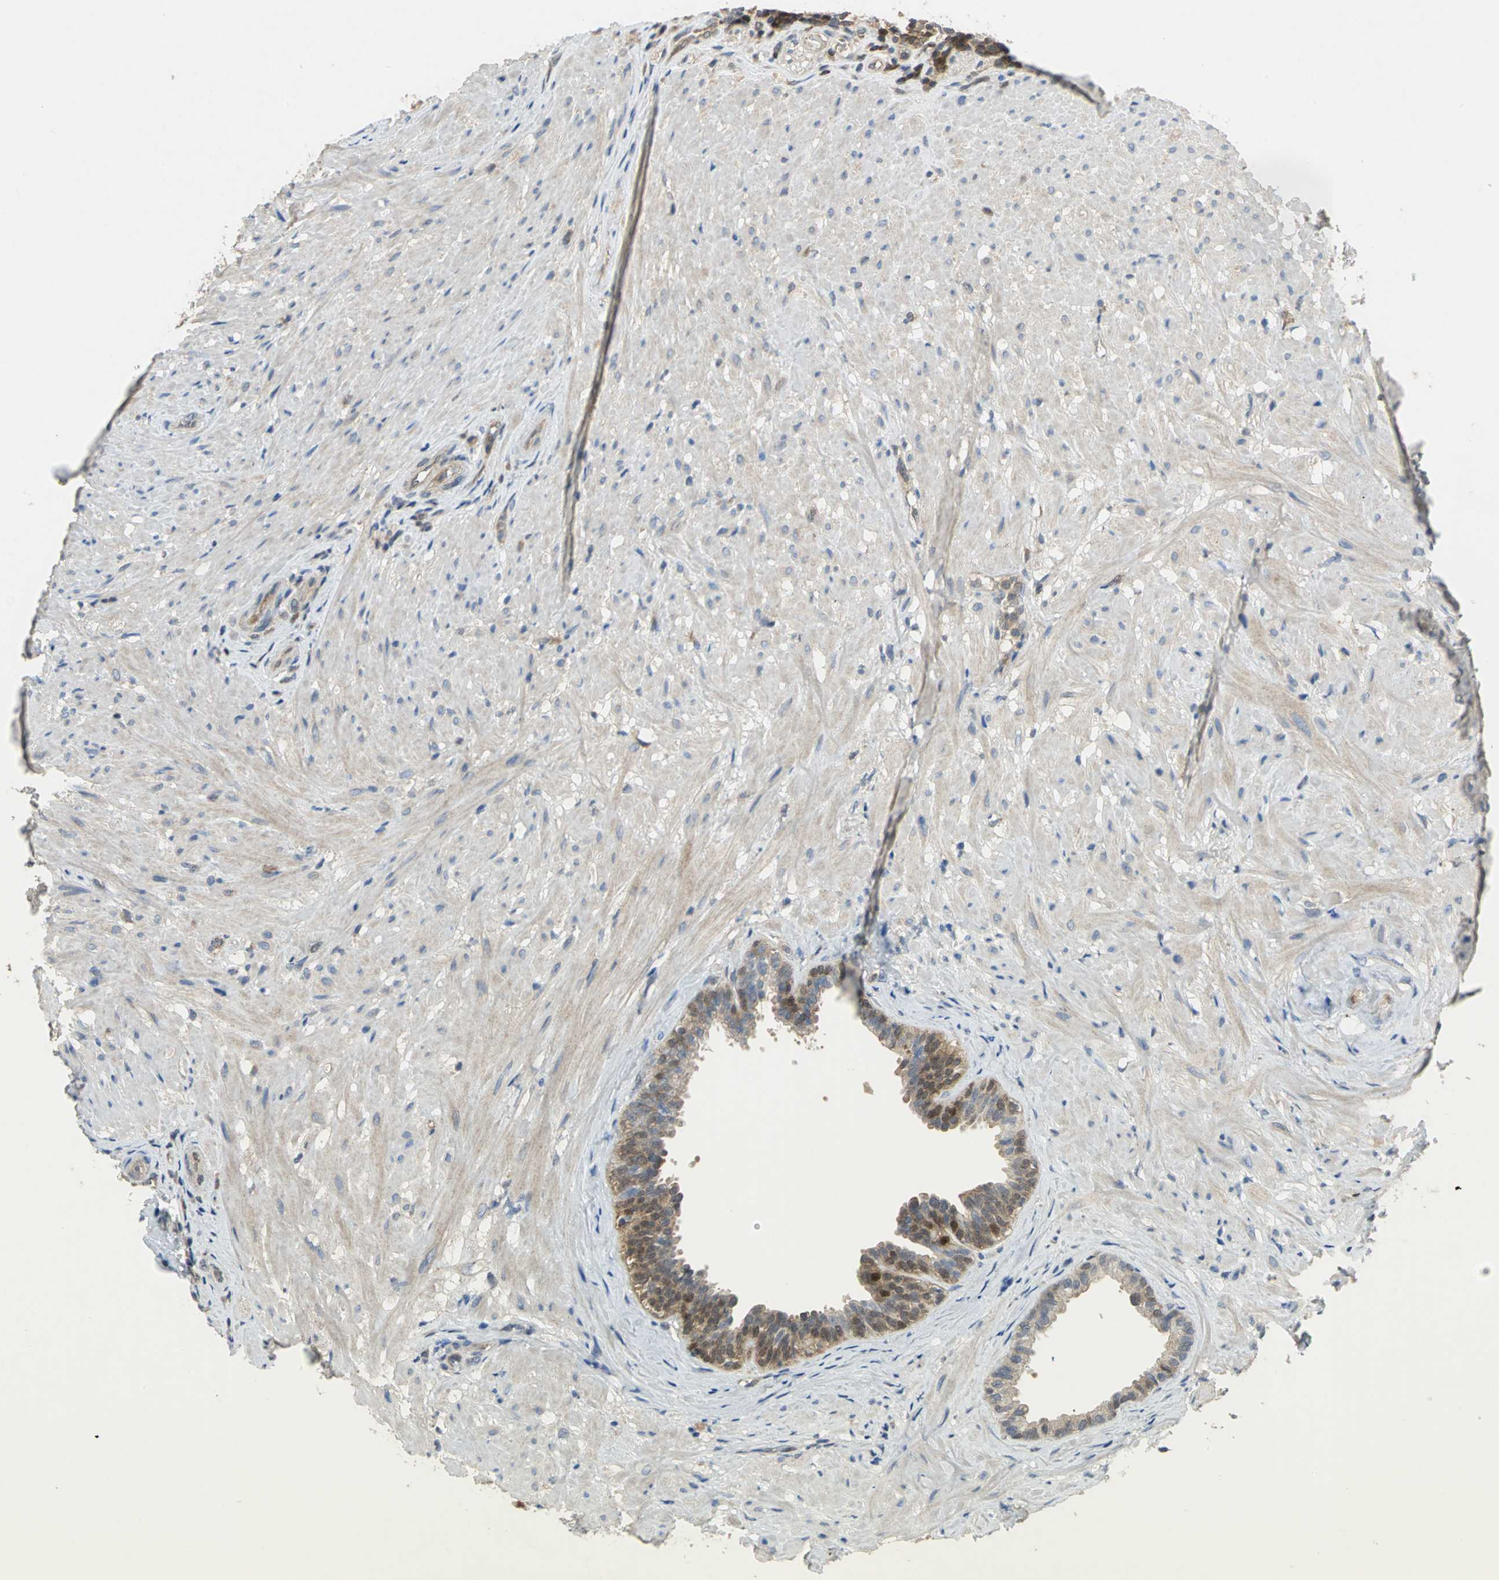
{"staining": {"intensity": "moderate", "quantity": "25%-75%", "location": "nuclear"}, "tissue": "seminal vesicle", "cell_type": "Glandular cells", "image_type": "normal", "snomed": [{"axis": "morphology", "description": "Normal tissue, NOS"}, {"axis": "topography", "description": "Seminal veicle"}], "caption": "A medium amount of moderate nuclear positivity is appreciated in approximately 25%-75% of glandular cells in normal seminal vesicle.", "gene": "PPIA", "patient": {"sex": "male", "age": 61}}